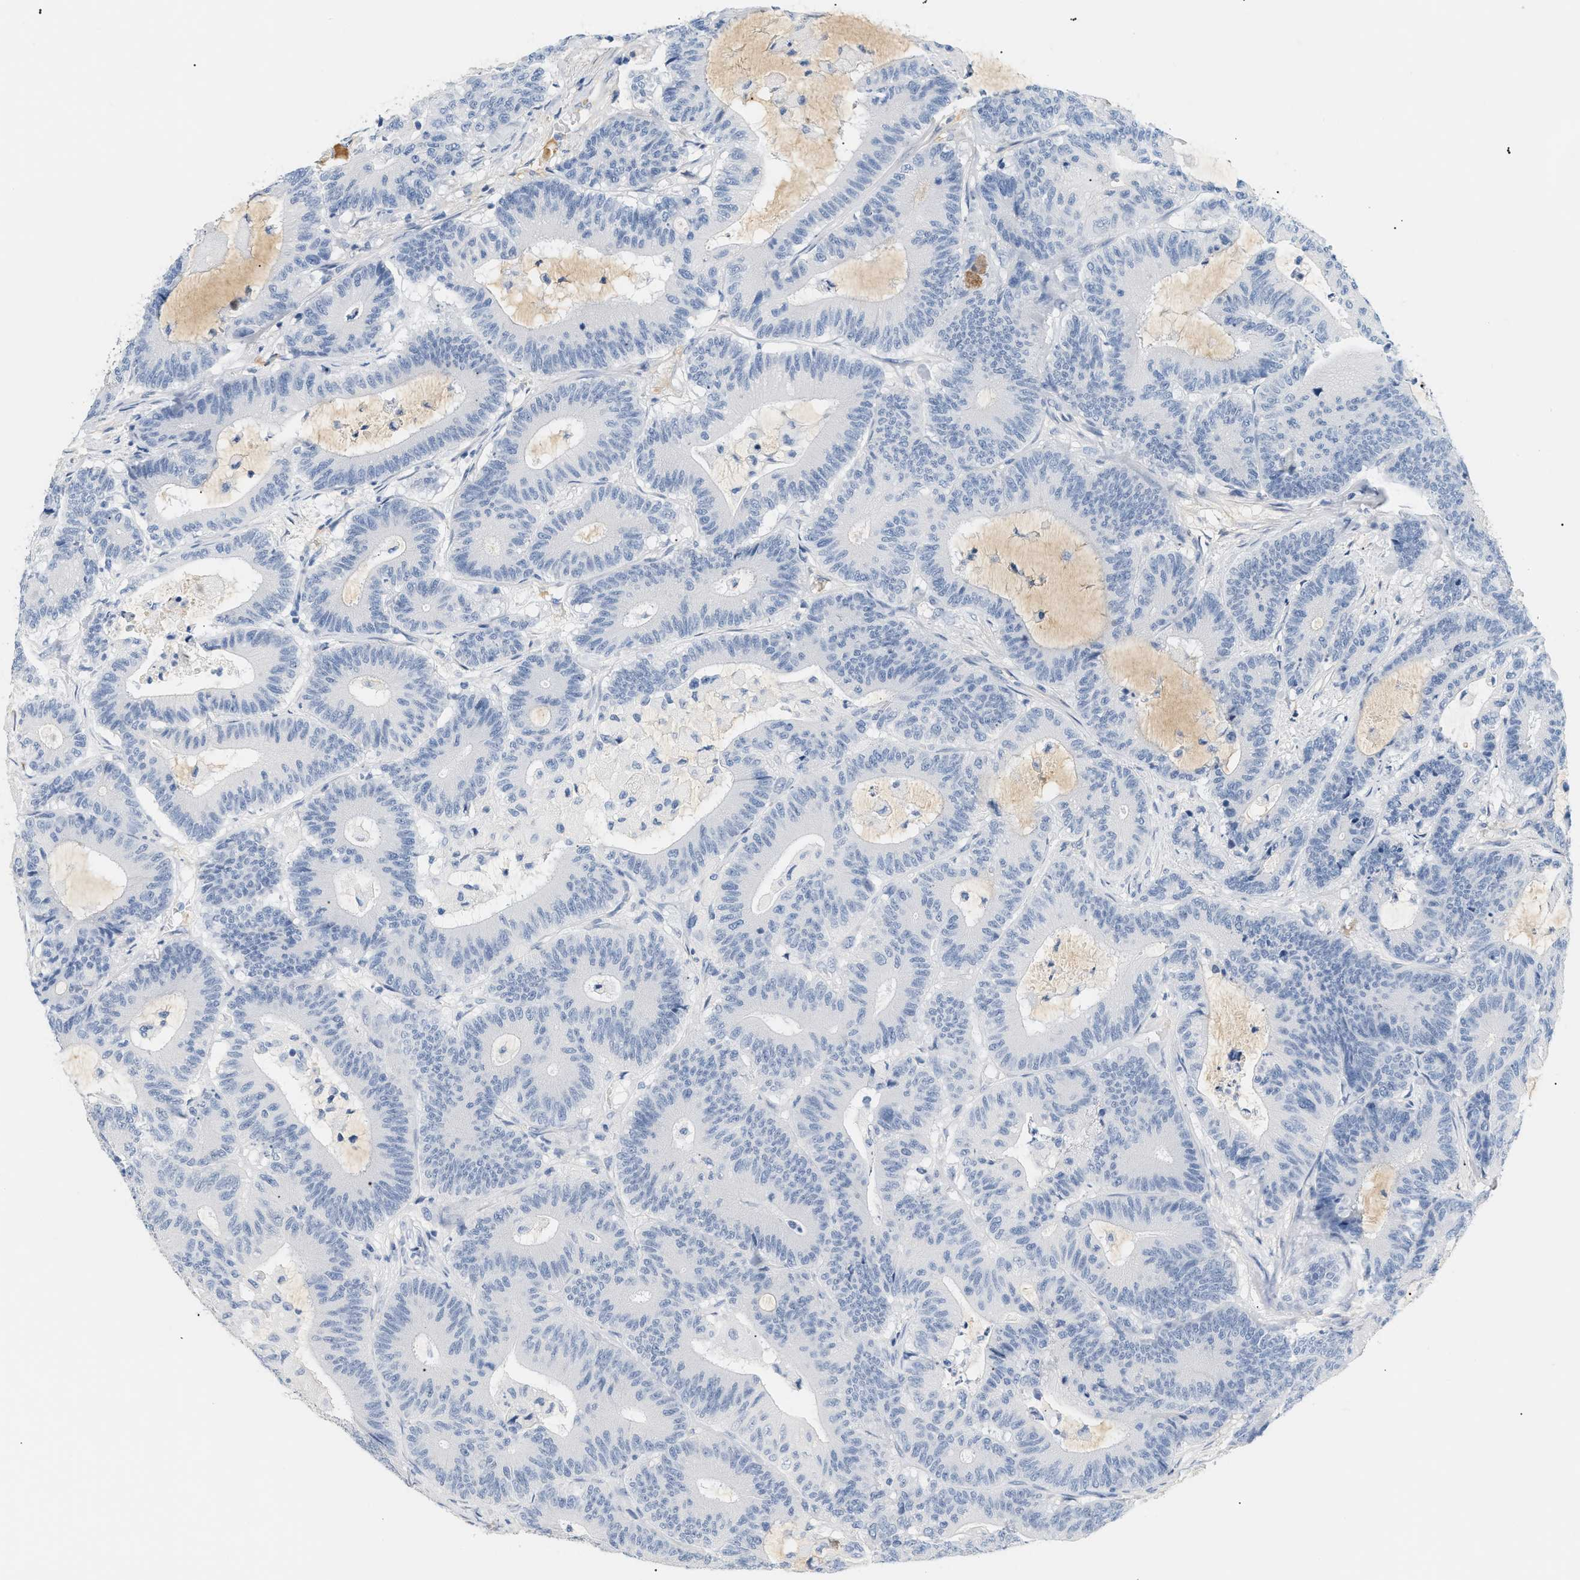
{"staining": {"intensity": "negative", "quantity": "none", "location": "none"}, "tissue": "colorectal cancer", "cell_type": "Tumor cells", "image_type": "cancer", "snomed": [{"axis": "morphology", "description": "Adenocarcinoma, NOS"}, {"axis": "topography", "description": "Colon"}], "caption": "Immunohistochemistry (IHC) of human adenocarcinoma (colorectal) displays no positivity in tumor cells. (Stains: DAB (3,3'-diaminobenzidine) immunohistochemistry with hematoxylin counter stain, Microscopy: brightfield microscopy at high magnification).", "gene": "CFH", "patient": {"sex": "female", "age": 84}}